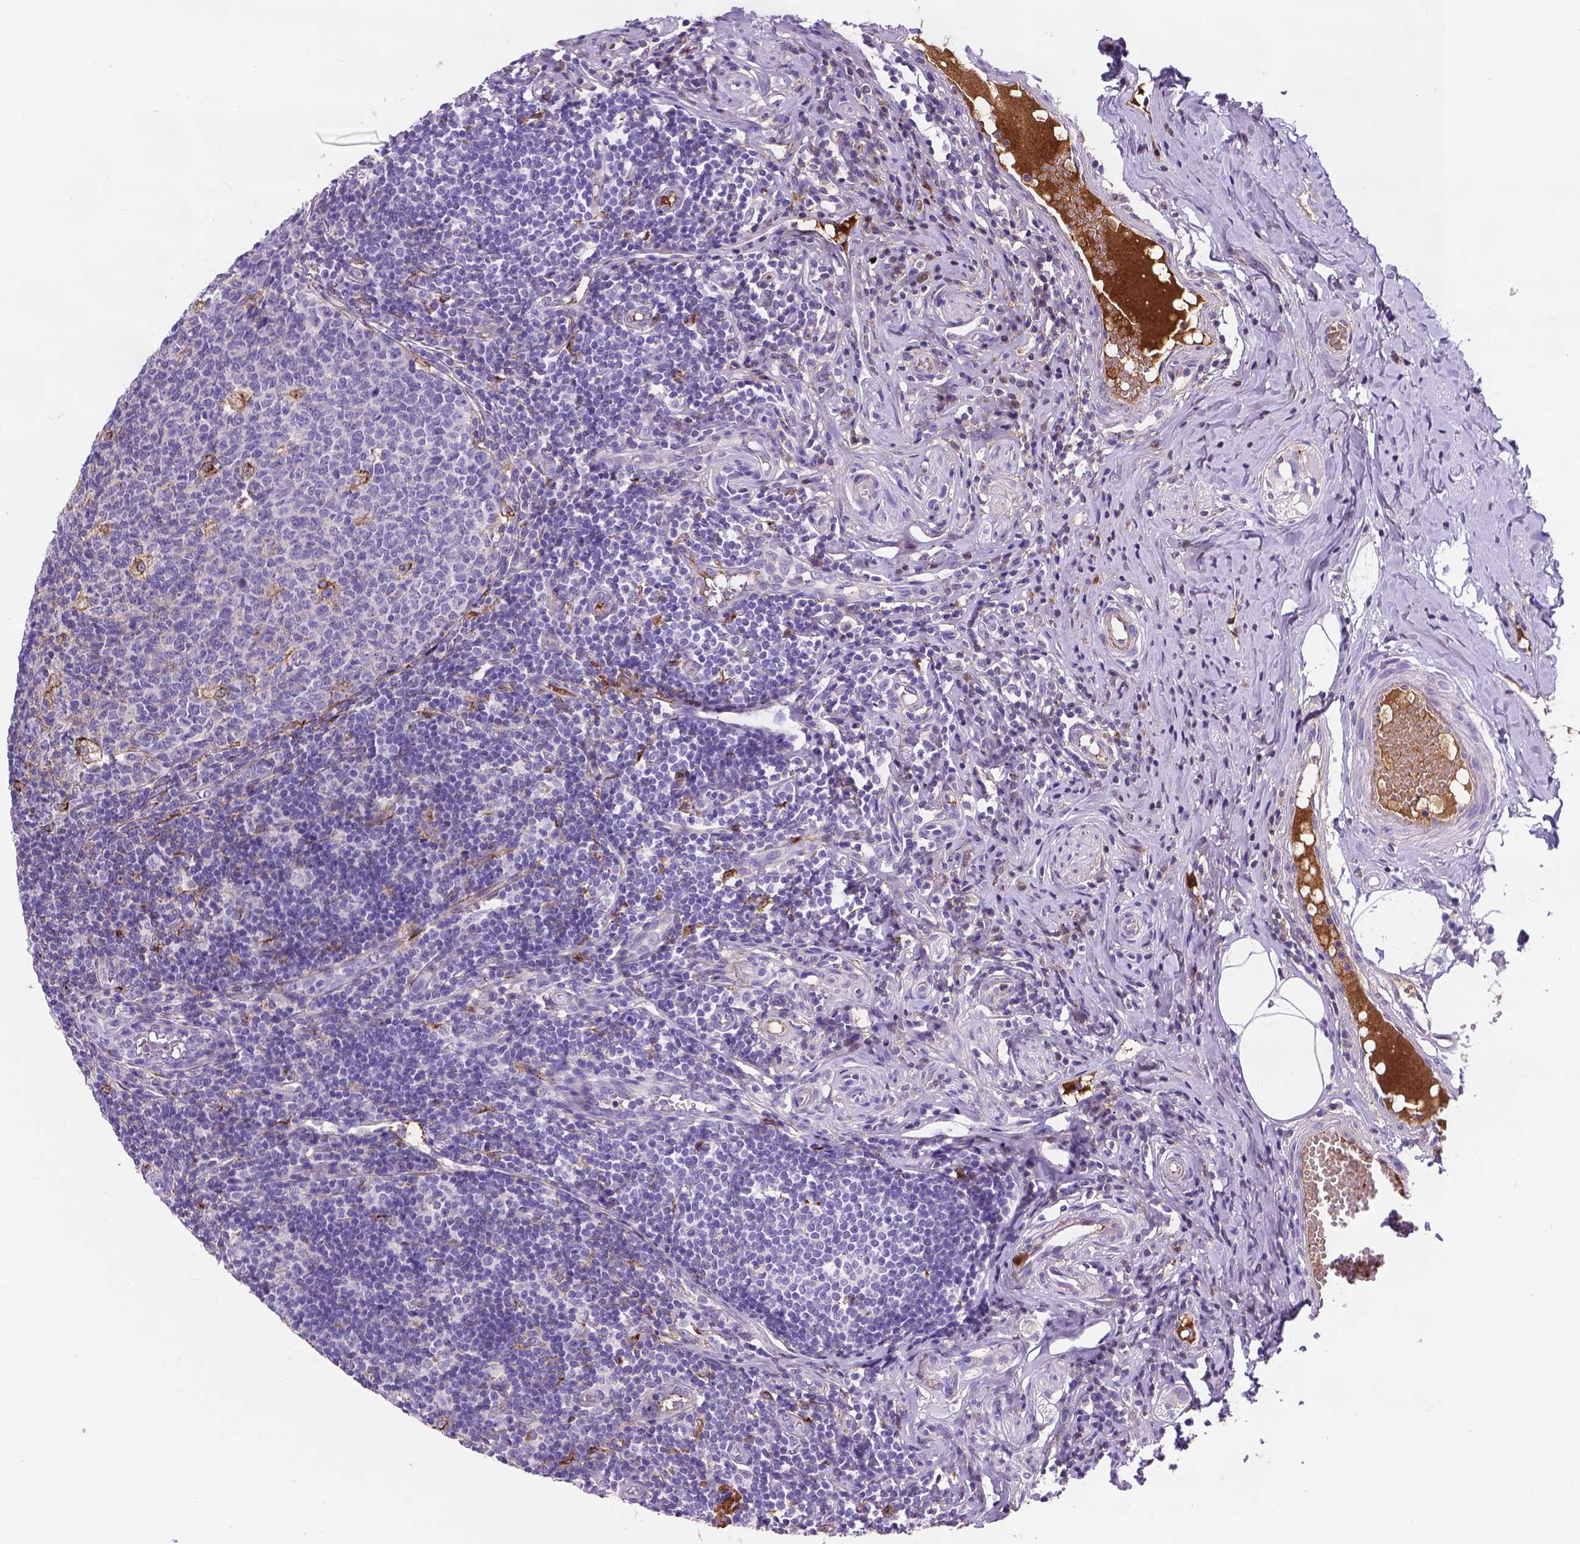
{"staining": {"intensity": "negative", "quantity": "none", "location": "none"}, "tissue": "appendix", "cell_type": "Glandular cells", "image_type": "normal", "snomed": [{"axis": "morphology", "description": "Normal tissue, NOS"}, {"axis": "topography", "description": "Appendix"}], "caption": "Protein analysis of normal appendix reveals no significant positivity in glandular cells. (DAB (3,3'-diaminobenzidine) IHC with hematoxylin counter stain).", "gene": "APOE", "patient": {"sex": "male", "age": 18}}